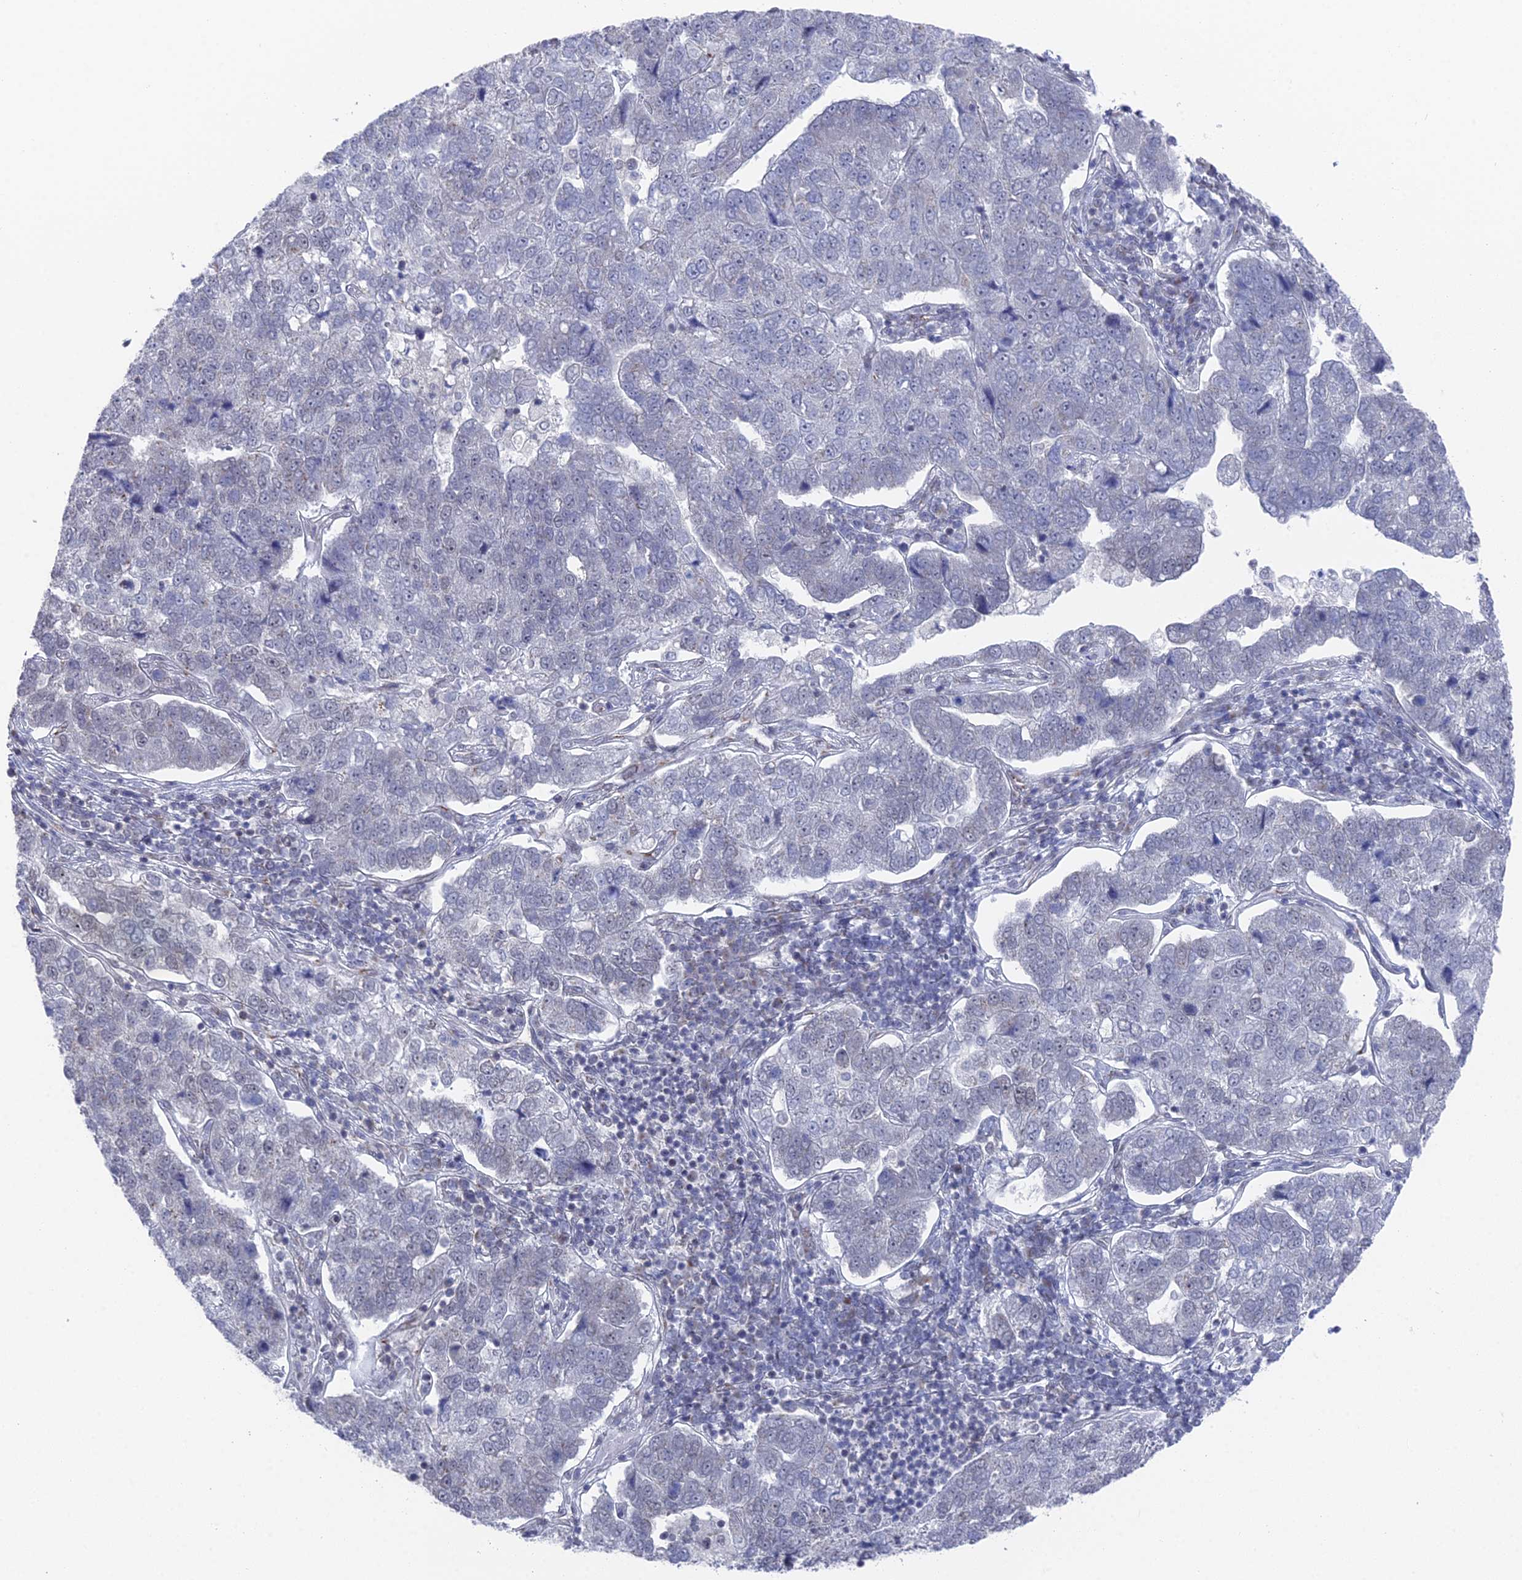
{"staining": {"intensity": "negative", "quantity": "none", "location": "none"}, "tissue": "pancreatic cancer", "cell_type": "Tumor cells", "image_type": "cancer", "snomed": [{"axis": "morphology", "description": "Adenocarcinoma, NOS"}, {"axis": "topography", "description": "Pancreas"}], "caption": "Tumor cells are negative for protein expression in human adenocarcinoma (pancreatic).", "gene": "FHIP2A", "patient": {"sex": "female", "age": 61}}